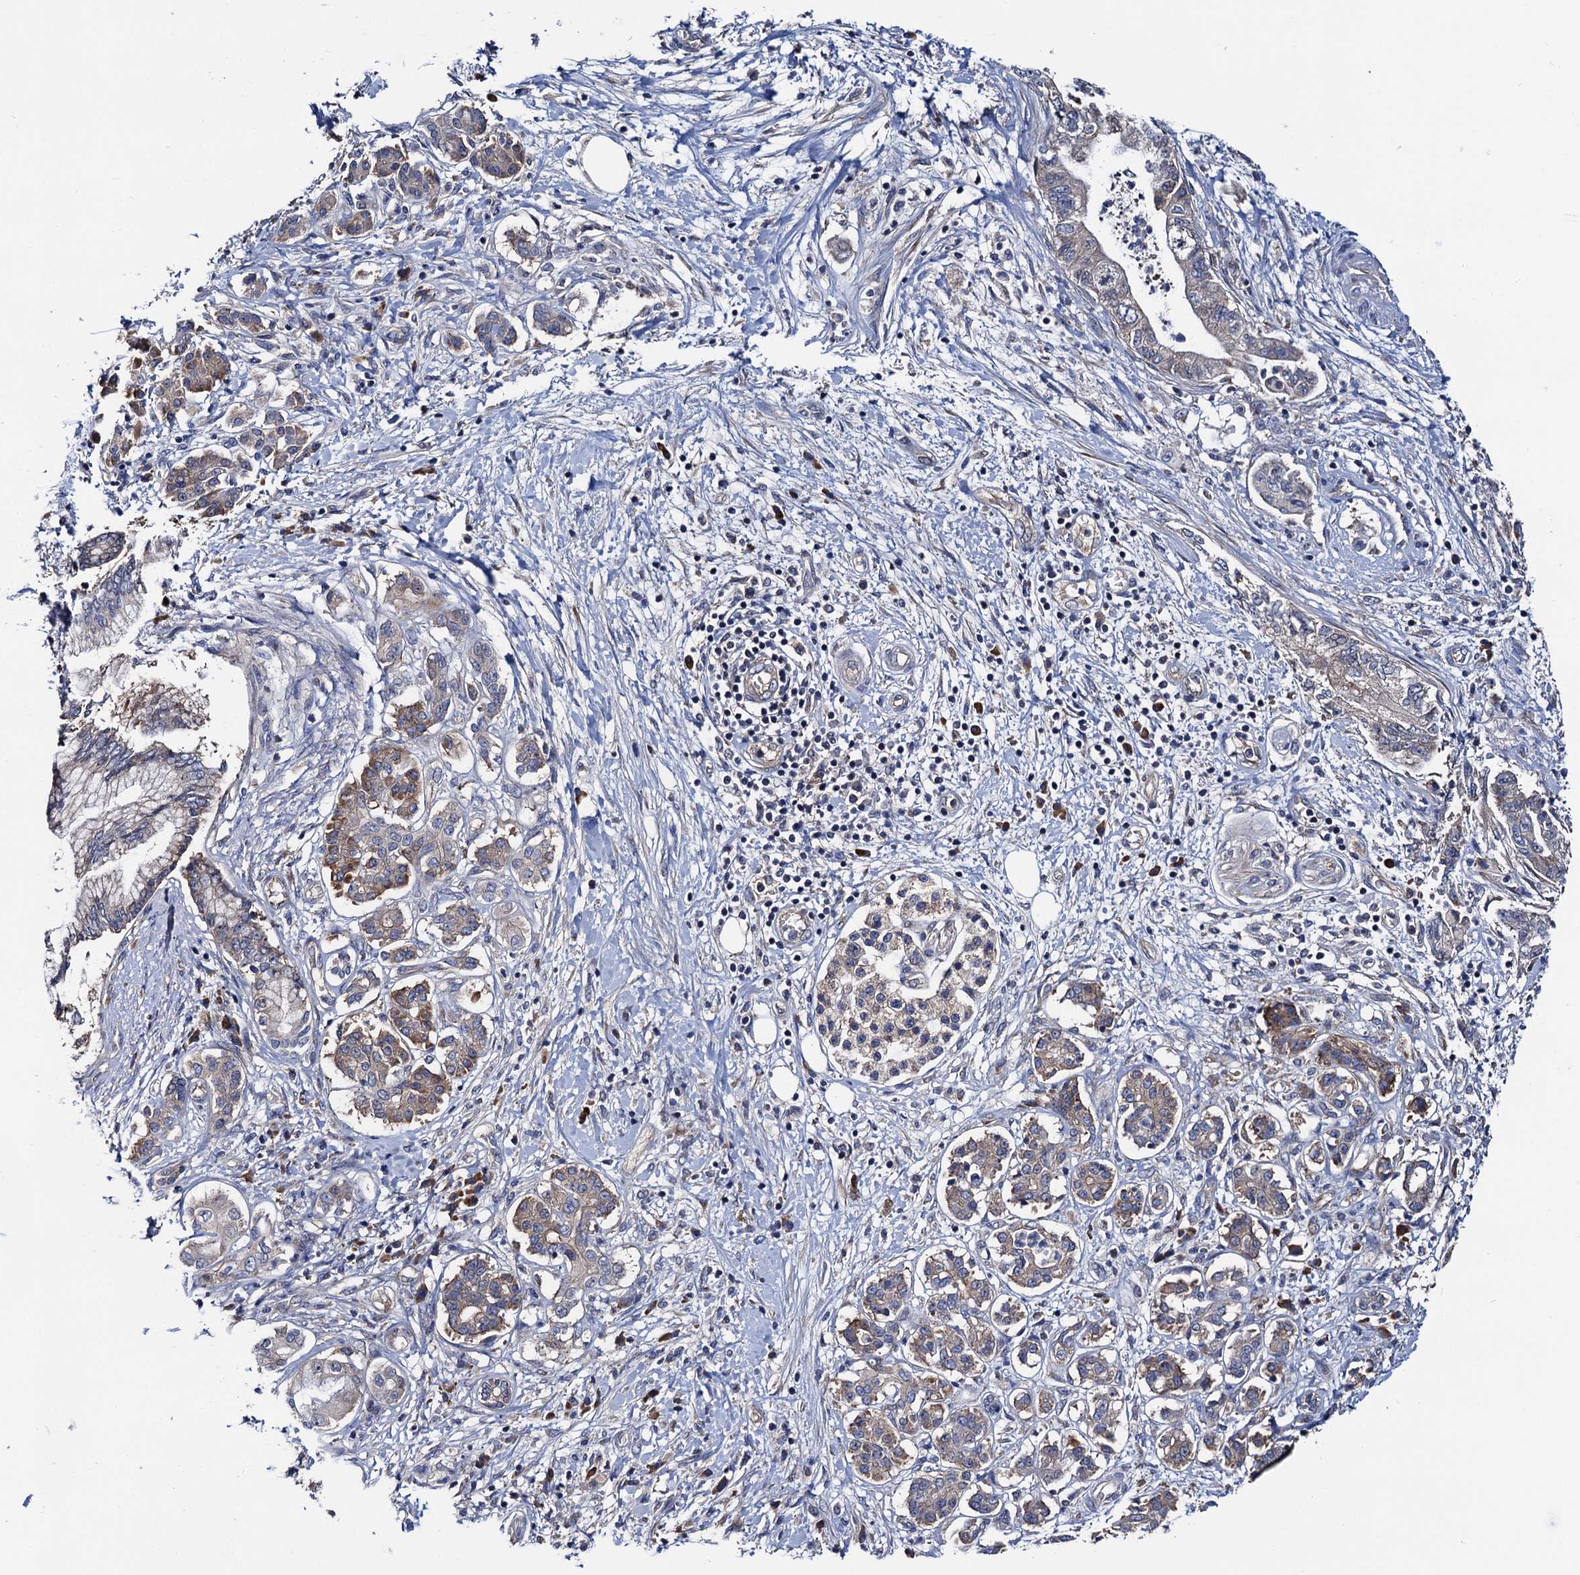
{"staining": {"intensity": "weak", "quantity": "<25%", "location": "cytoplasmic/membranous"}, "tissue": "pancreatic cancer", "cell_type": "Tumor cells", "image_type": "cancer", "snomed": [{"axis": "morphology", "description": "Adenocarcinoma, NOS"}, {"axis": "topography", "description": "Pancreas"}], "caption": "Photomicrograph shows no protein staining in tumor cells of pancreatic cancer (adenocarcinoma) tissue.", "gene": "TRMT112", "patient": {"sex": "female", "age": 73}}